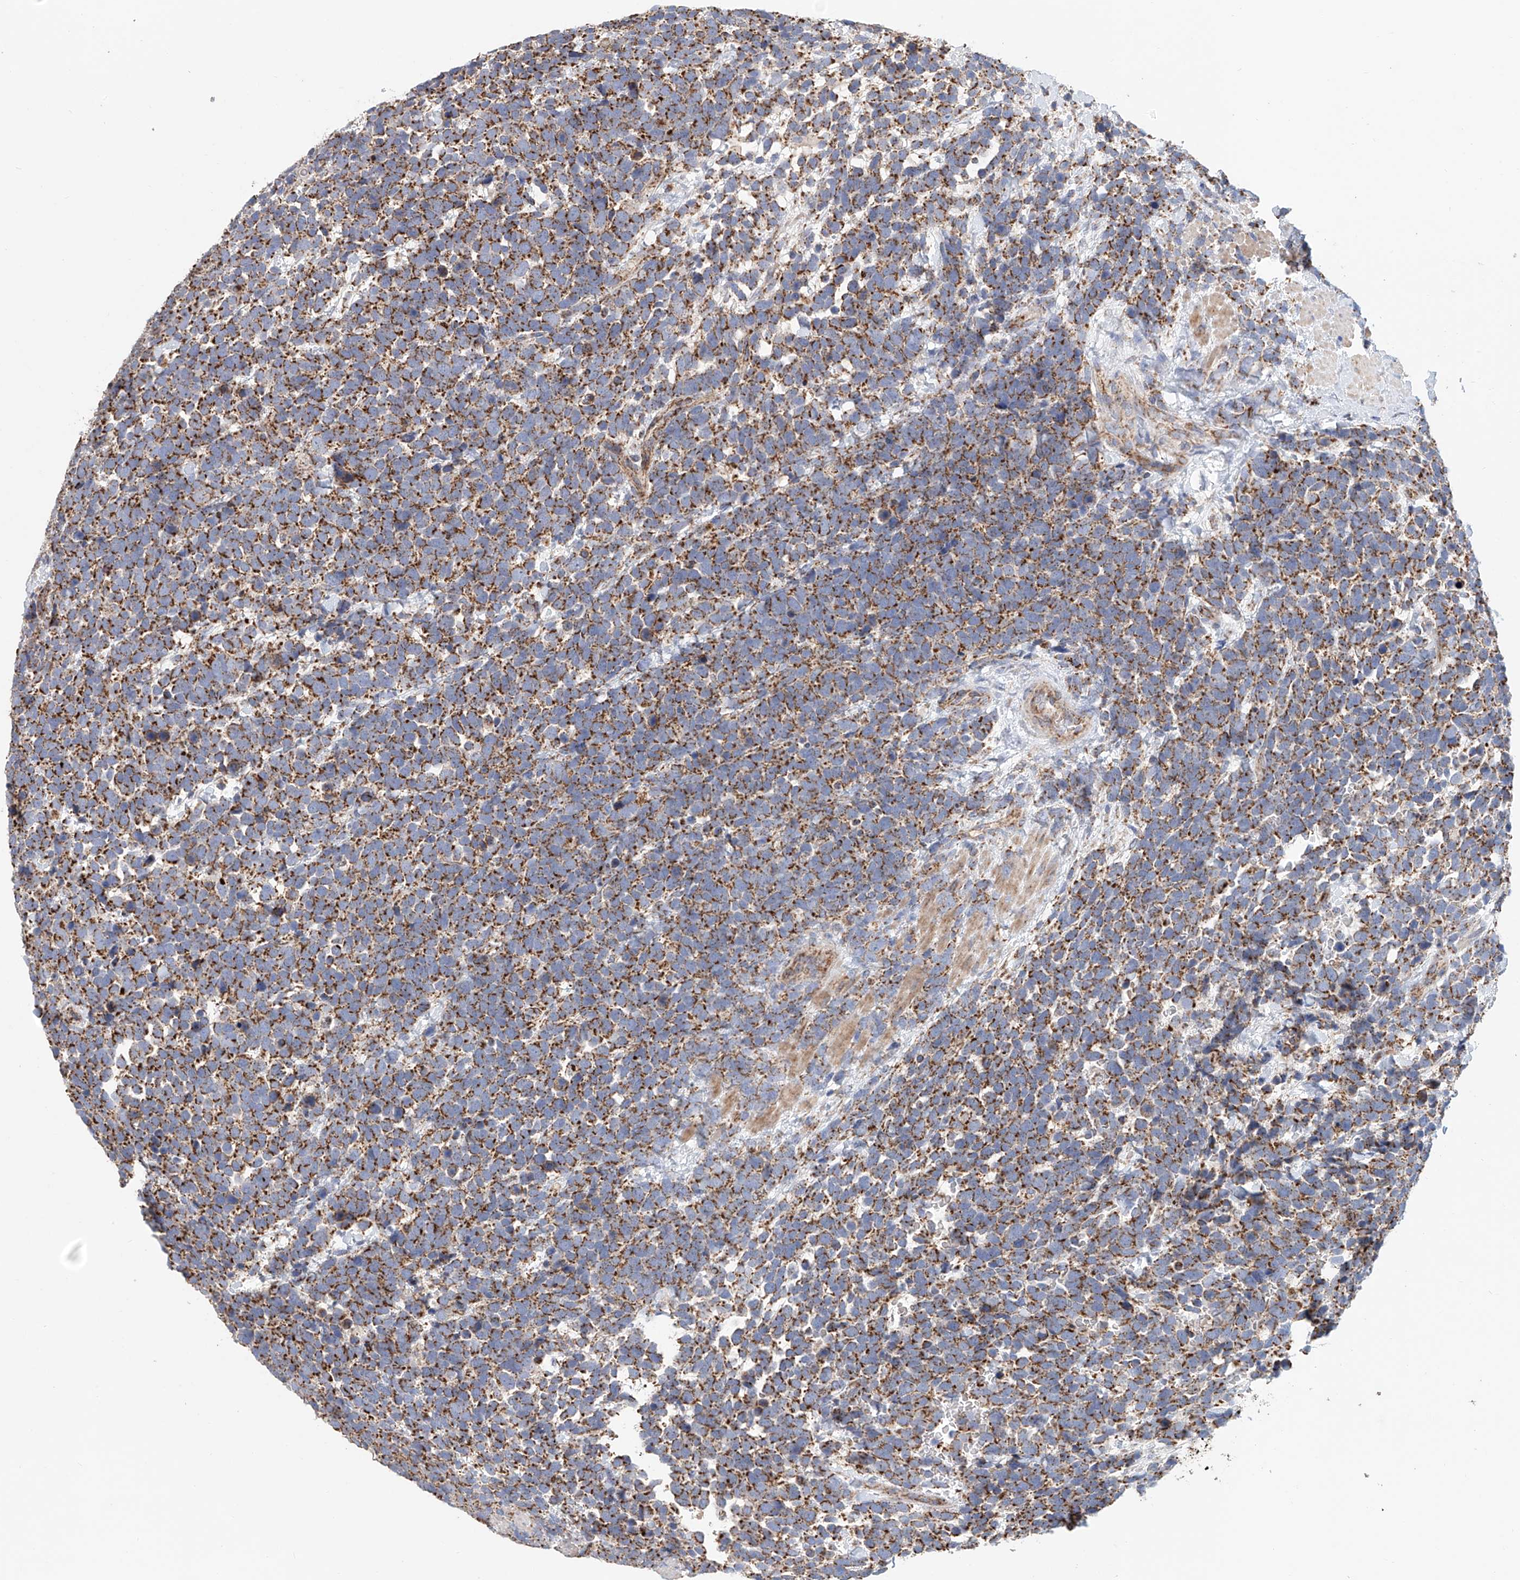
{"staining": {"intensity": "moderate", "quantity": ">75%", "location": "cytoplasmic/membranous"}, "tissue": "urothelial cancer", "cell_type": "Tumor cells", "image_type": "cancer", "snomed": [{"axis": "morphology", "description": "Urothelial carcinoma, High grade"}, {"axis": "topography", "description": "Urinary bladder"}], "caption": "High-grade urothelial carcinoma was stained to show a protein in brown. There is medium levels of moderate cytoplasmic/membranous staining in about >75% of tumor cells. The protein is shown in brown color, while the nuclei are stained blue.", "gene": "MCL1", "patient": {"sex": "female", "age": 82}}